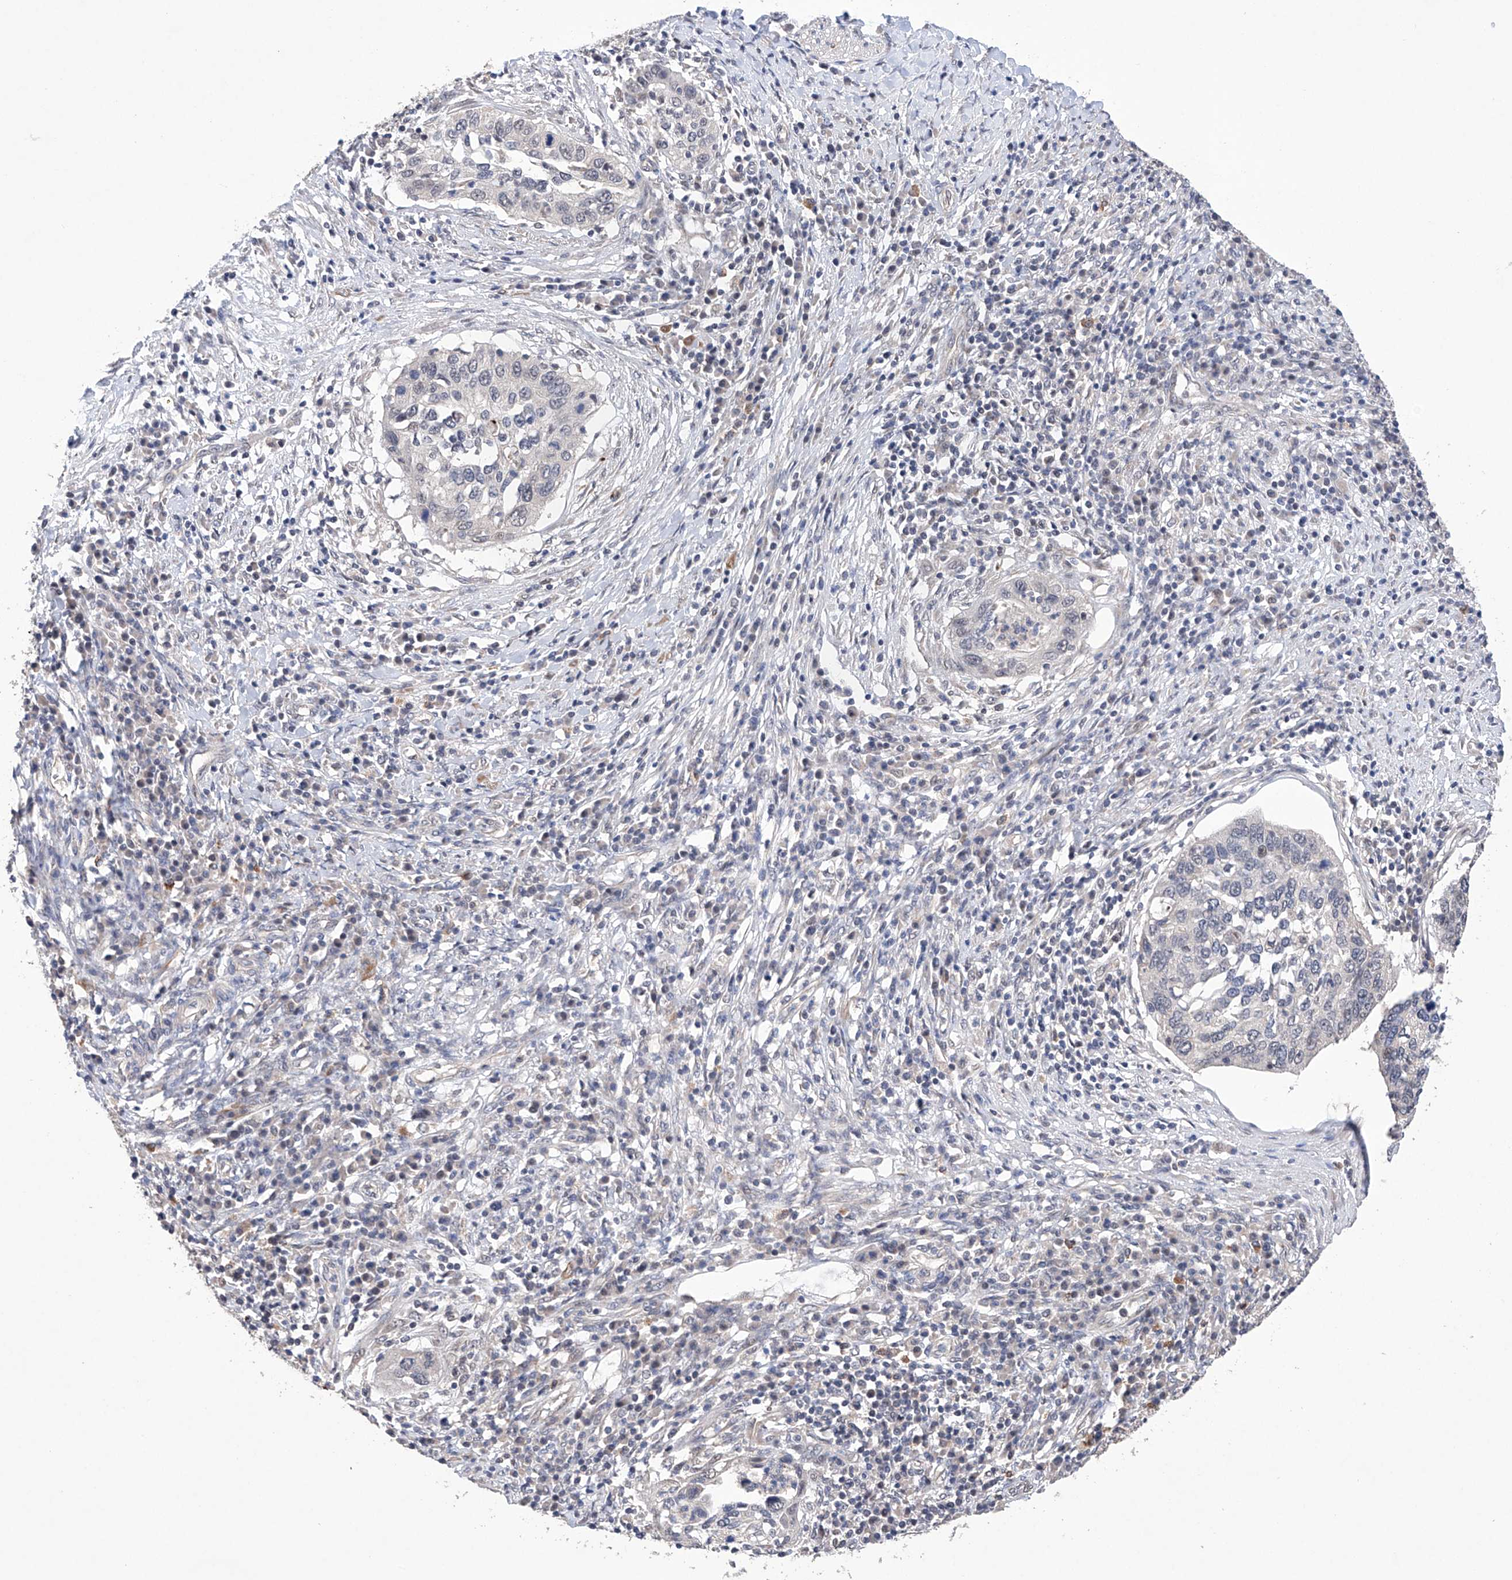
{"staining": {"intensity": "negative", "quantity": "none", "location": "none"}, "tissue": "cervical cancer", "cell_type": "Tumor cells", "image_type": "cancer", "snomed": [{"axis": "morphology", "description": "Squamous cell carcinoma, NOS"}, {"axis": "topography", "description": "Cervix"}], "caption": "High magnification brightfield microscopy of cervical cancer (squamous cell carcinoma) stained with DAB (3,3'-diaminobenzidine) (brown) and counterstained with hematoxylin (blue): tumor cells show no significant positivity.", "gene": "AFG1L", "patient": {"sex": "female", "age": 38}}